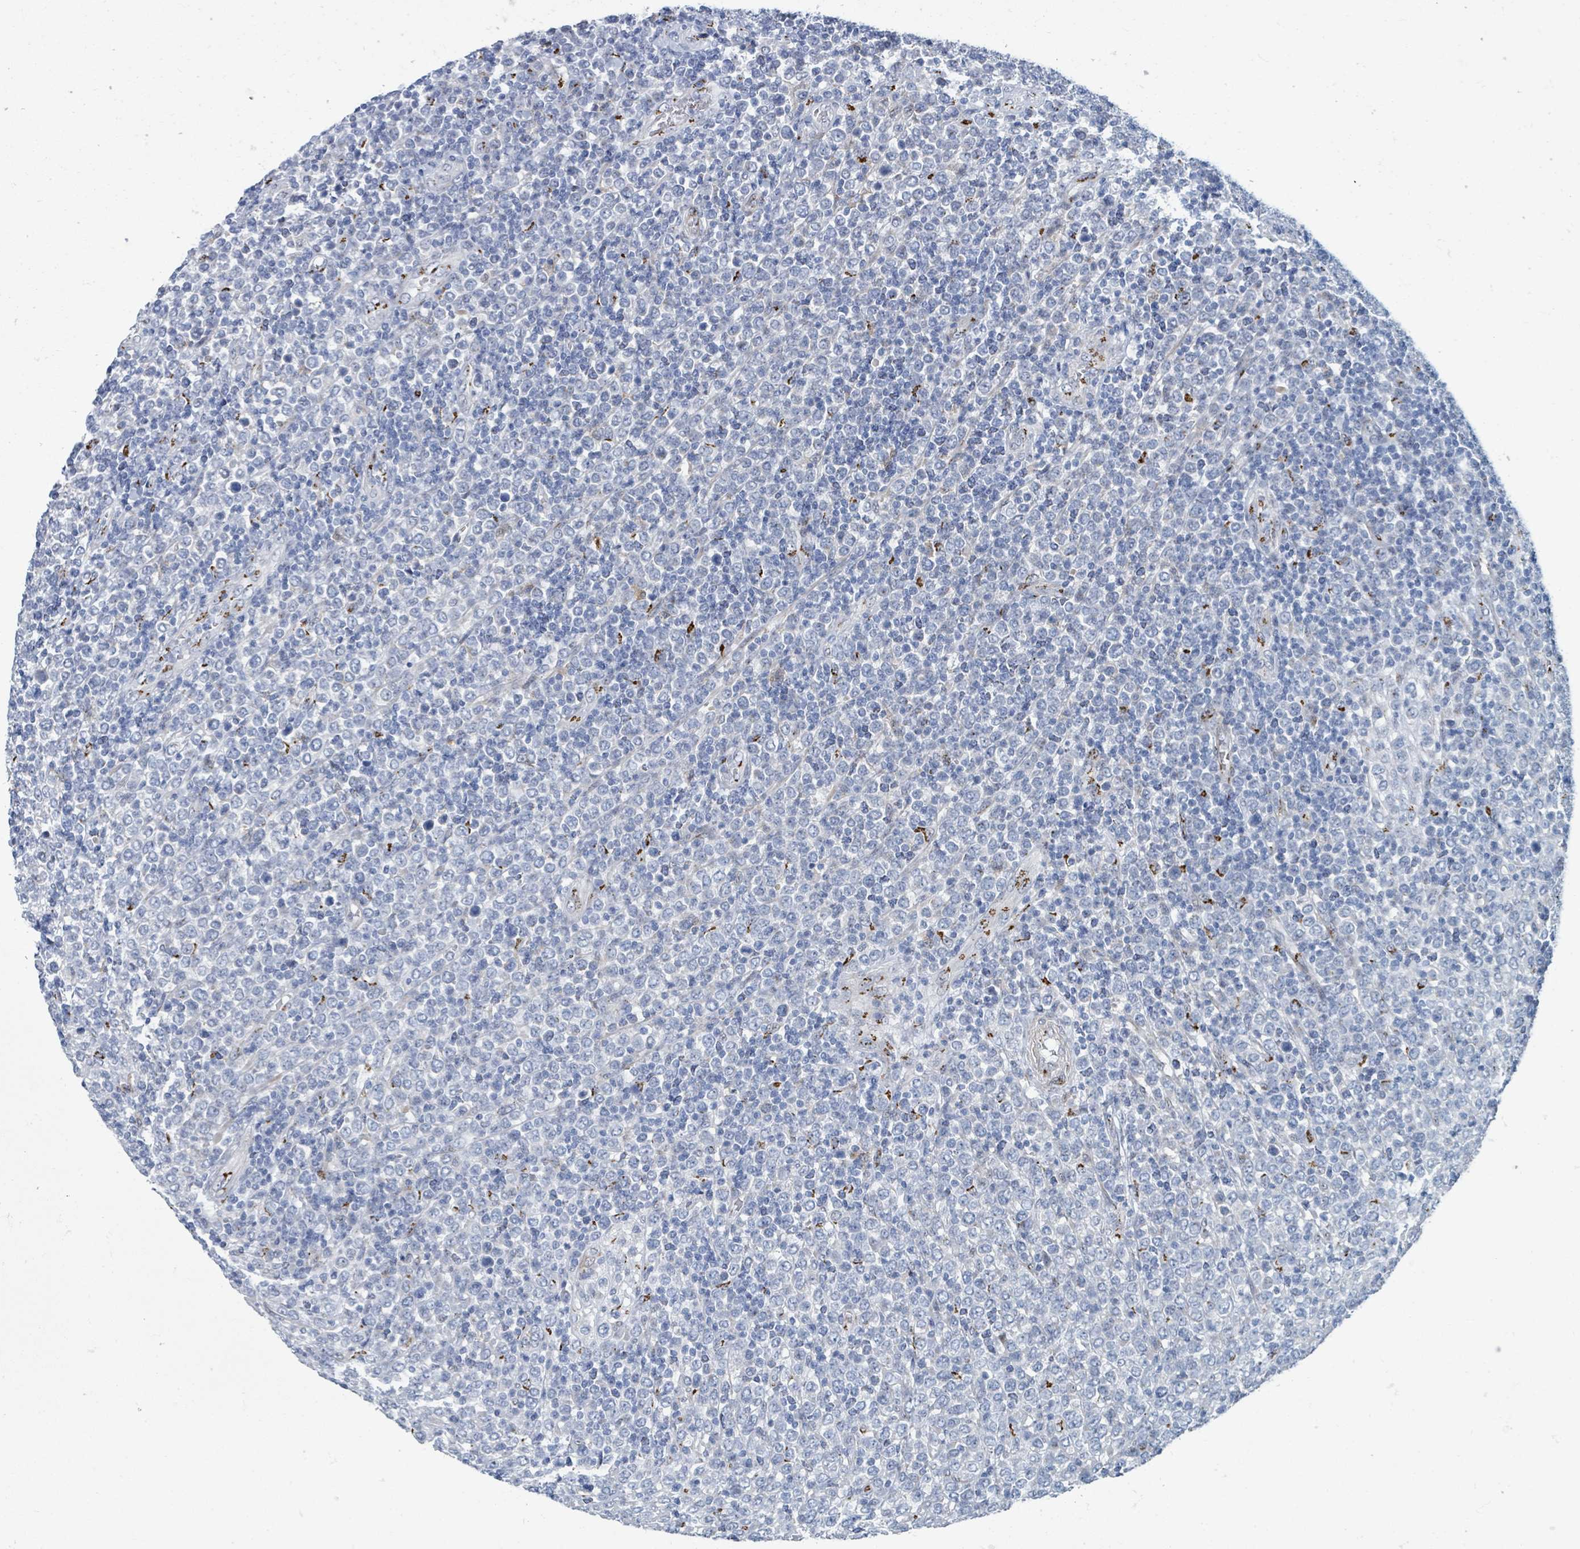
{"staining": {"intensity": "negative", "quantity": "none", "location": "none"}, "tissue": "lymphoma", "cell_type": "Tumor cells", "image_type": "cancer", "snomed": [{"axis": "morphology", "description": "Malignant lymphoma, non-Hodgkin's type, High grade"}, {"axis": "topography", "description": "Soft tissue"}], "caption": "Tumor cells show no significant protein staining in lymphoma. (DAB IHC with hematoxylin counter stain).", "gene": "DCAF5", "patient": {"sex": "female", "age": 56}}